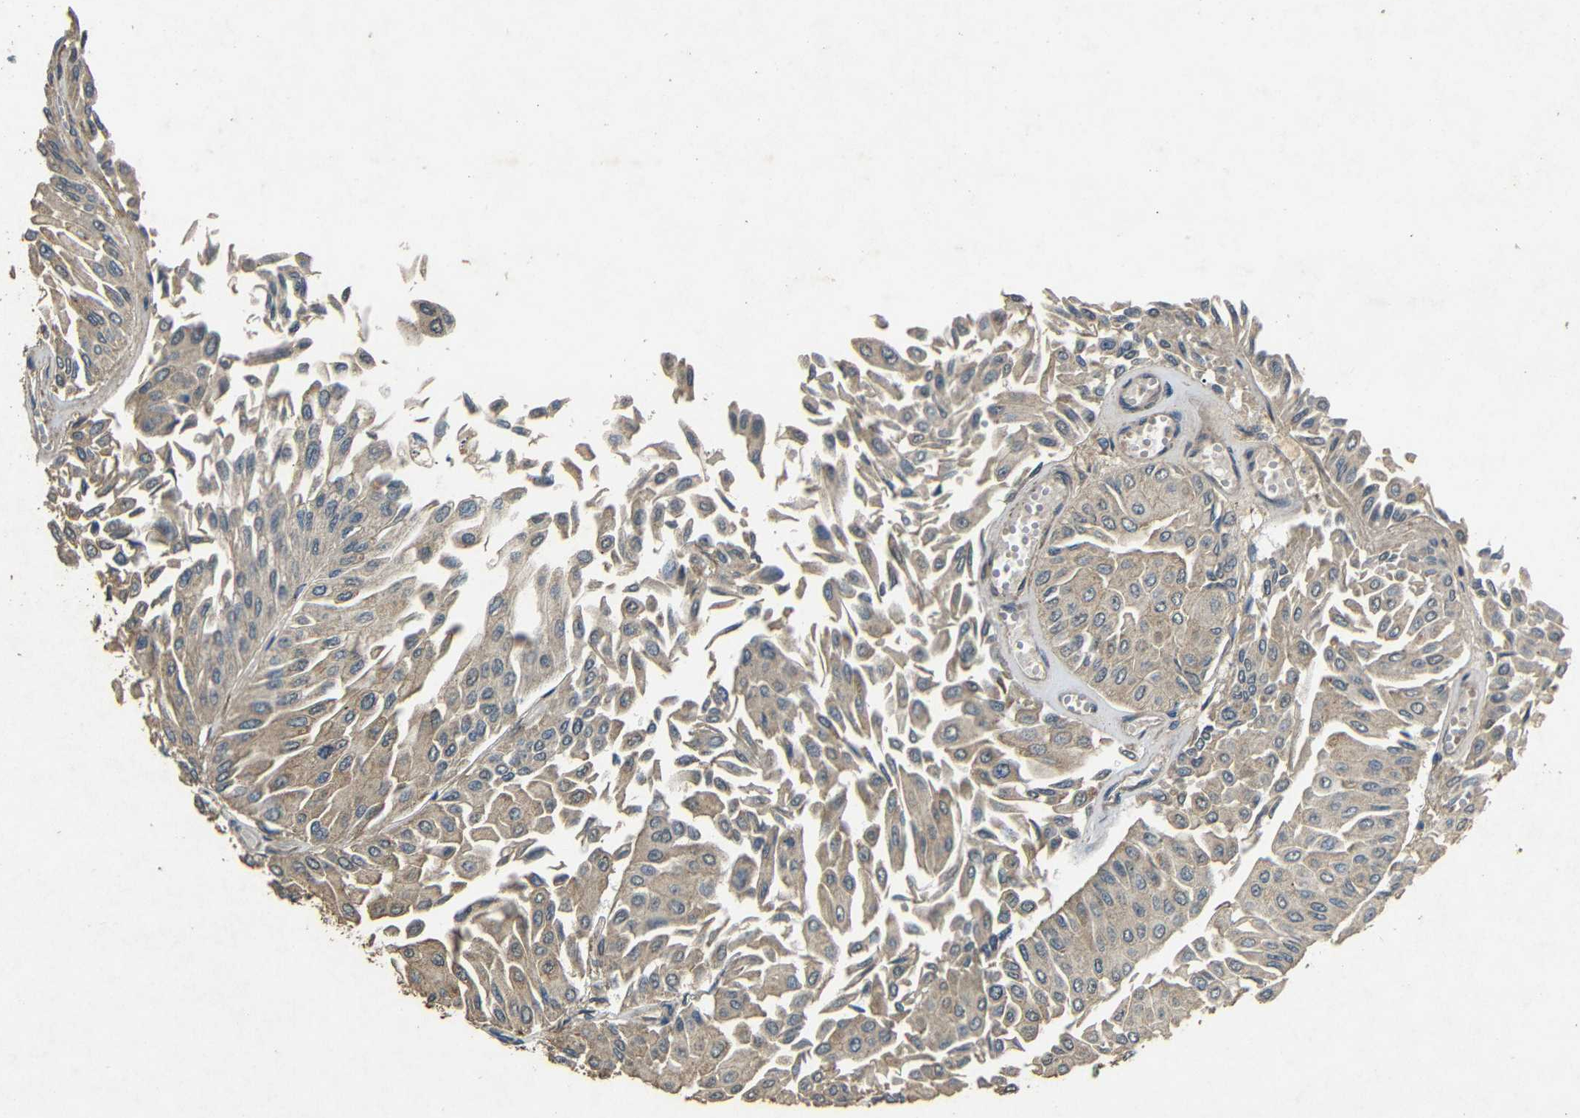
{"staining": {"intensity": "weak", "quantity": ">75%", "location": "cytoplasmic/membranous"}, "tissue": "urothelial cancer", "cell_type": "Tumor cells", "image_type": "cancer", "snomed": [{"axis": "morphology", "description": "Urothelial carcinoma, Low grade"}, {"axis": "topography", "description": "Urinary bladder"}], "caption": "Immunohistochemical staining of human urothelial carcinoma (low-grade) exhibits weak cytoplasmic/membranous protein expression in about >75% of tumor cells. Using DAB (3,3'-diaminobenzidine) (brown) and hematoxylin (blue) stains, captured at high magnification using brightfield microscopy.", "gene": "BNIP3", "patient": {"sex": "male", "age": 67}}